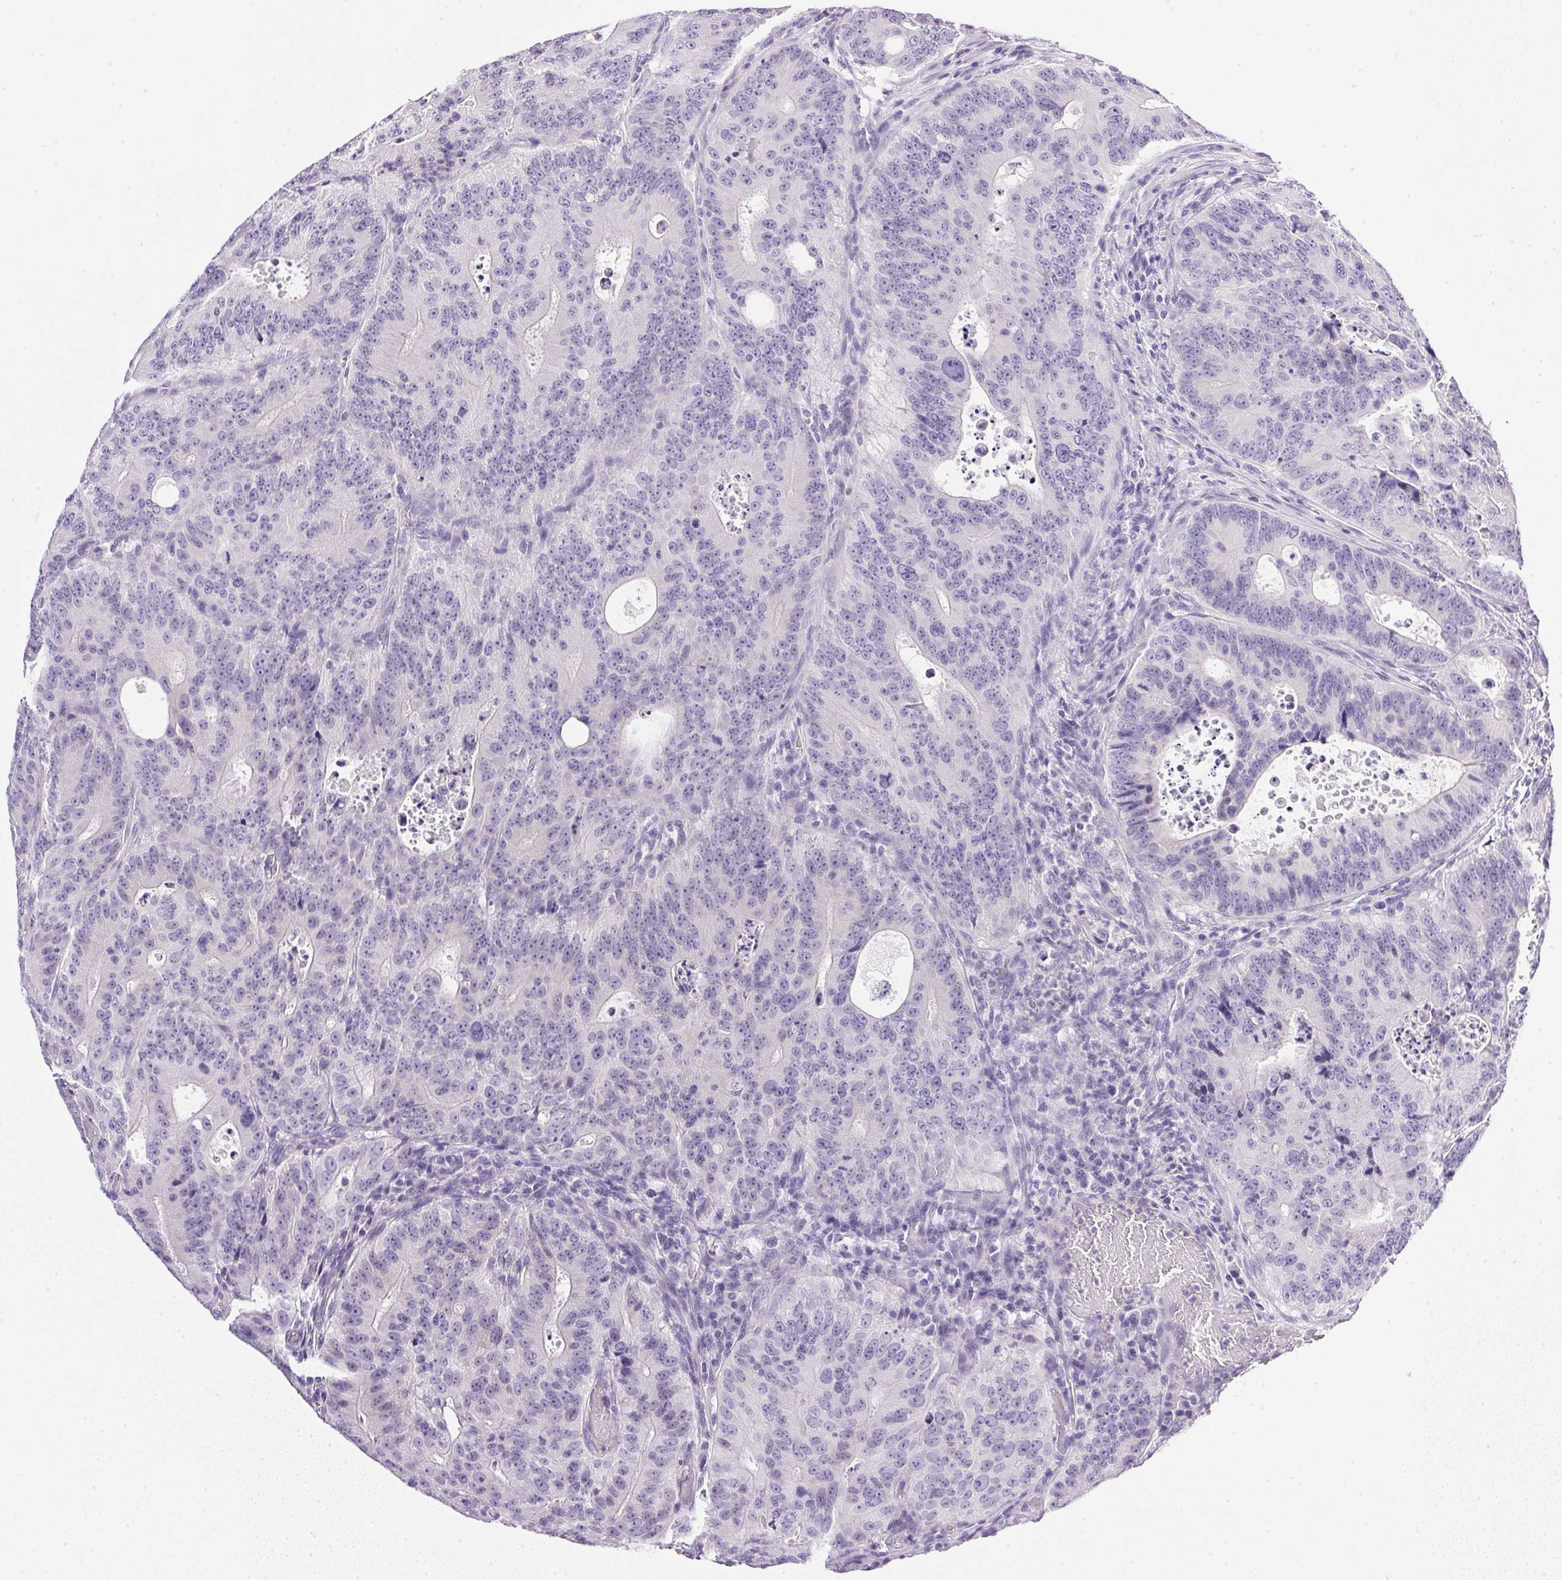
{"staining": {"intensity": "negative", "quantity": "none", "location": "none"}, "tissue": "colorectal cancer", "cell_type": "Tumor cells", "image_type": "cancer", "snomed": [{"axis": "morphology", "description": "Adenocarcinoma, NOS"}, {"axis": "topography", "description": "Colon"}], "caption": "This is an immunohistochemistry (IHC) histopathology image of human colorectal cancer. There is no staining in tumor cells.", "gene": "ATP6V0A4", "patient": {"sex": "male", "age": 62}}